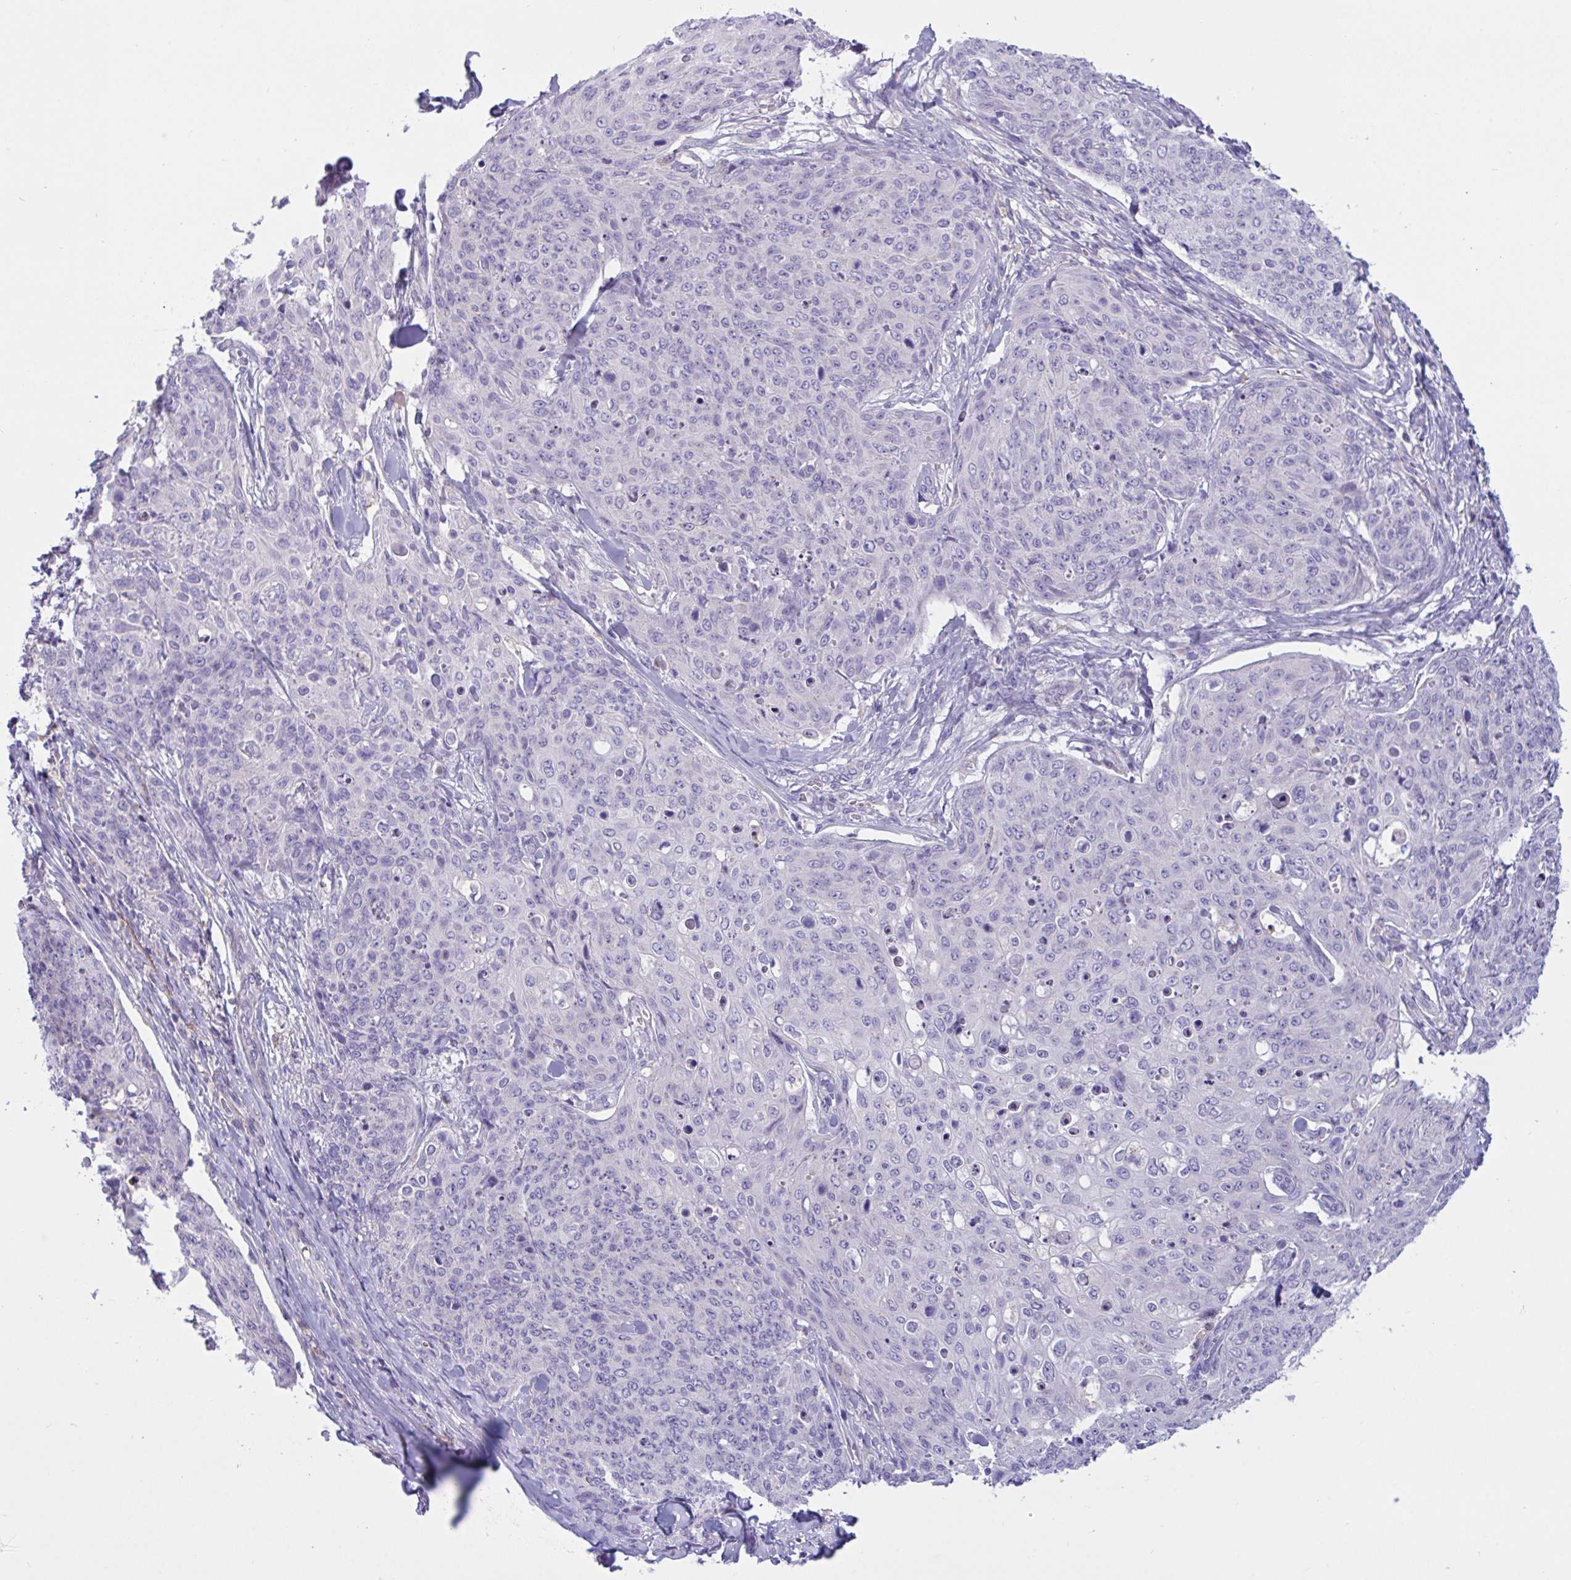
{"staining": {"intensity": "negative", "quantity": "none", "location": "none"}, "tissue": "skin cancer", "cell_type": "Tumor cells", "image_type": "cancer", "snomed": [{"axis": "morphology", "description": "Squamous cell carcinoma, NOS"}, {"axis": "topography", "description": "Skin"}, {"axis": "topography", "description": "Vulva"}], "caption": "DAB immunohistochemical staining of squamous cell carcinoma (skin) exhibits no significant expression in tumor cells.", "gene": "RPL22L1", "patient": {"sex": "female", "age": 85}}